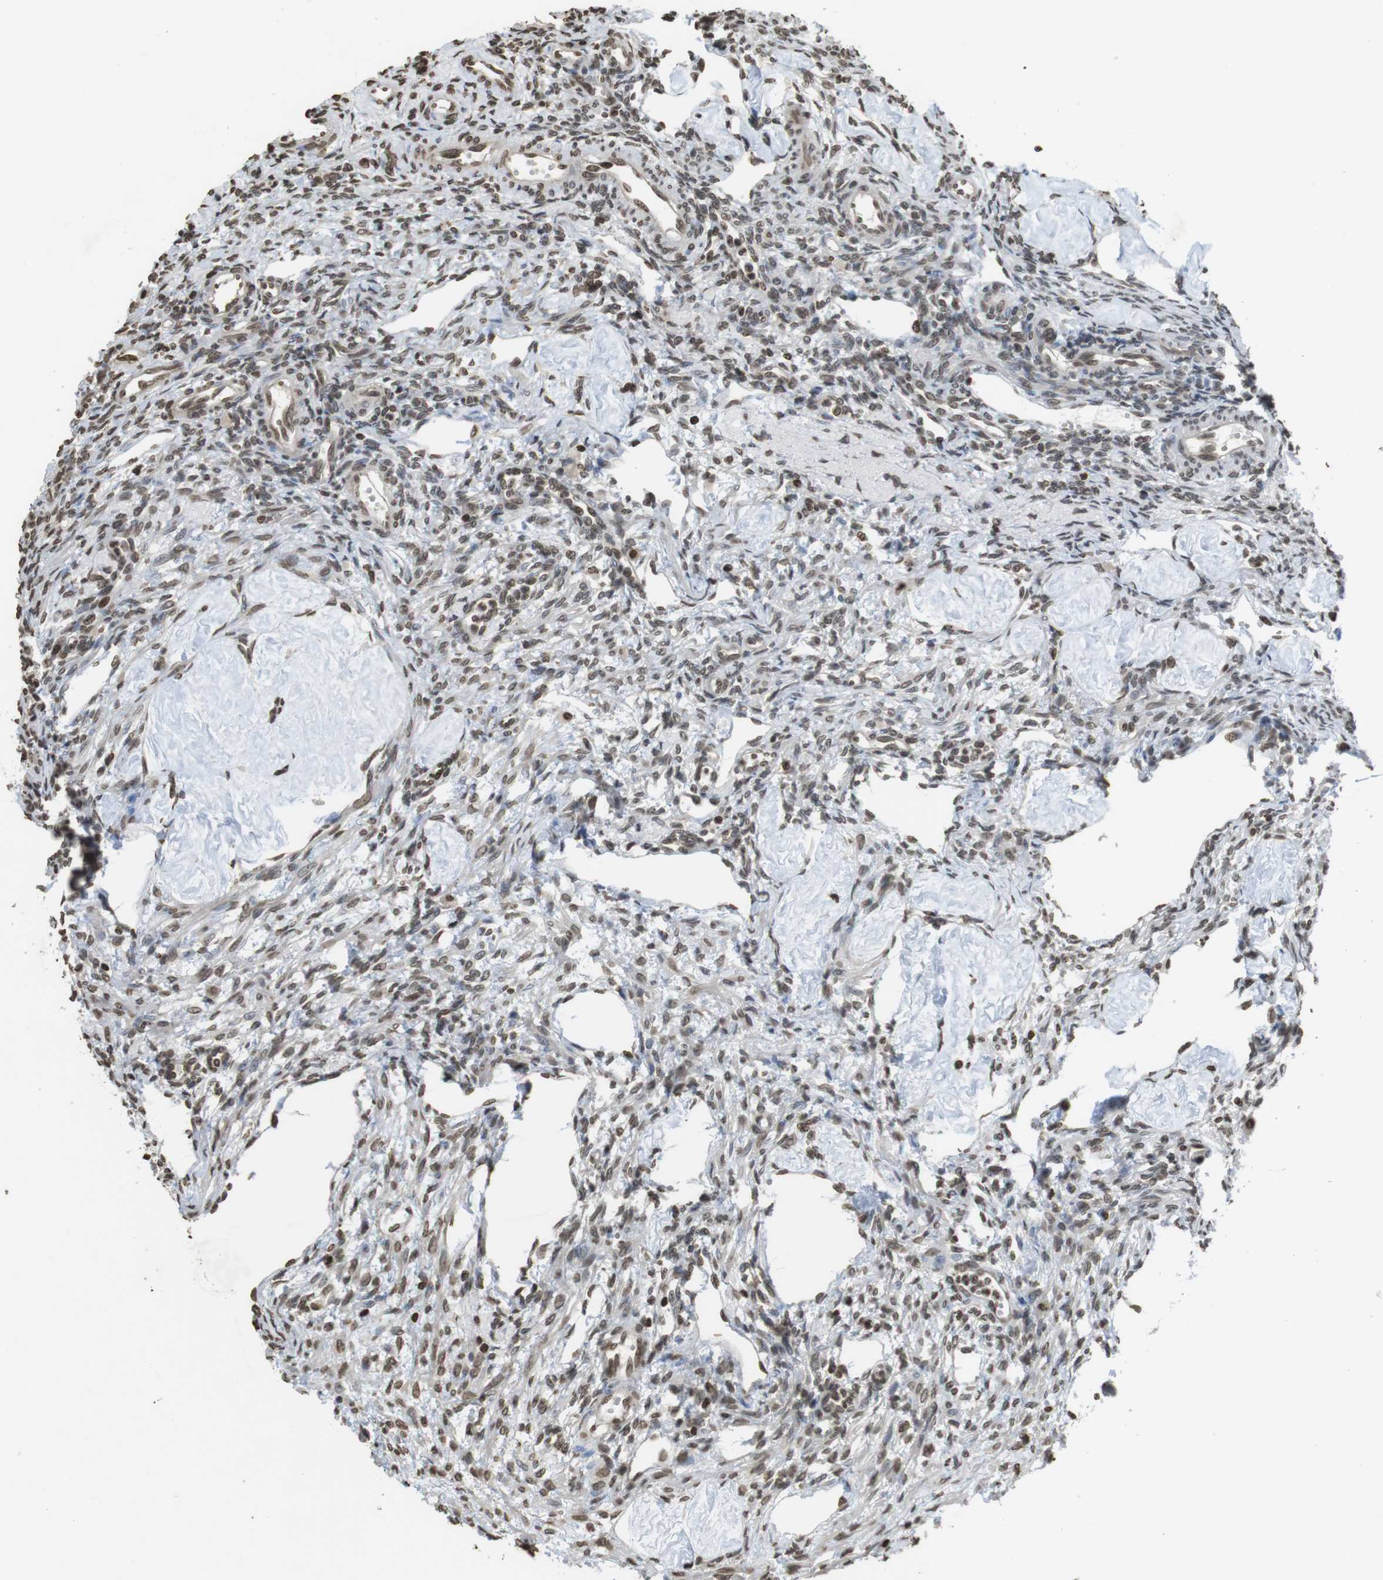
{"staining": {"intensity": "weak", "quantity": ">75%", "location": "nuclear"}, "tissue": "ovary", "cell_type": "Ovarian stroma cells", "image_type": "normal", "snomed": [{"axis": "morphology", "description": "Normal tissue, NOS"}, {"axis": "topography", "description": "Ovary"}], "caption": "Immunohistochemistry (IHC) (DAB (3,3'-diaminobenzidine)) staining of normal ovary shows weak nuclear protein expression in approximately >75% of ovarian stroma cells.", "gene": "FOXA3", "patient": {"sex": "female", "age": 33}}